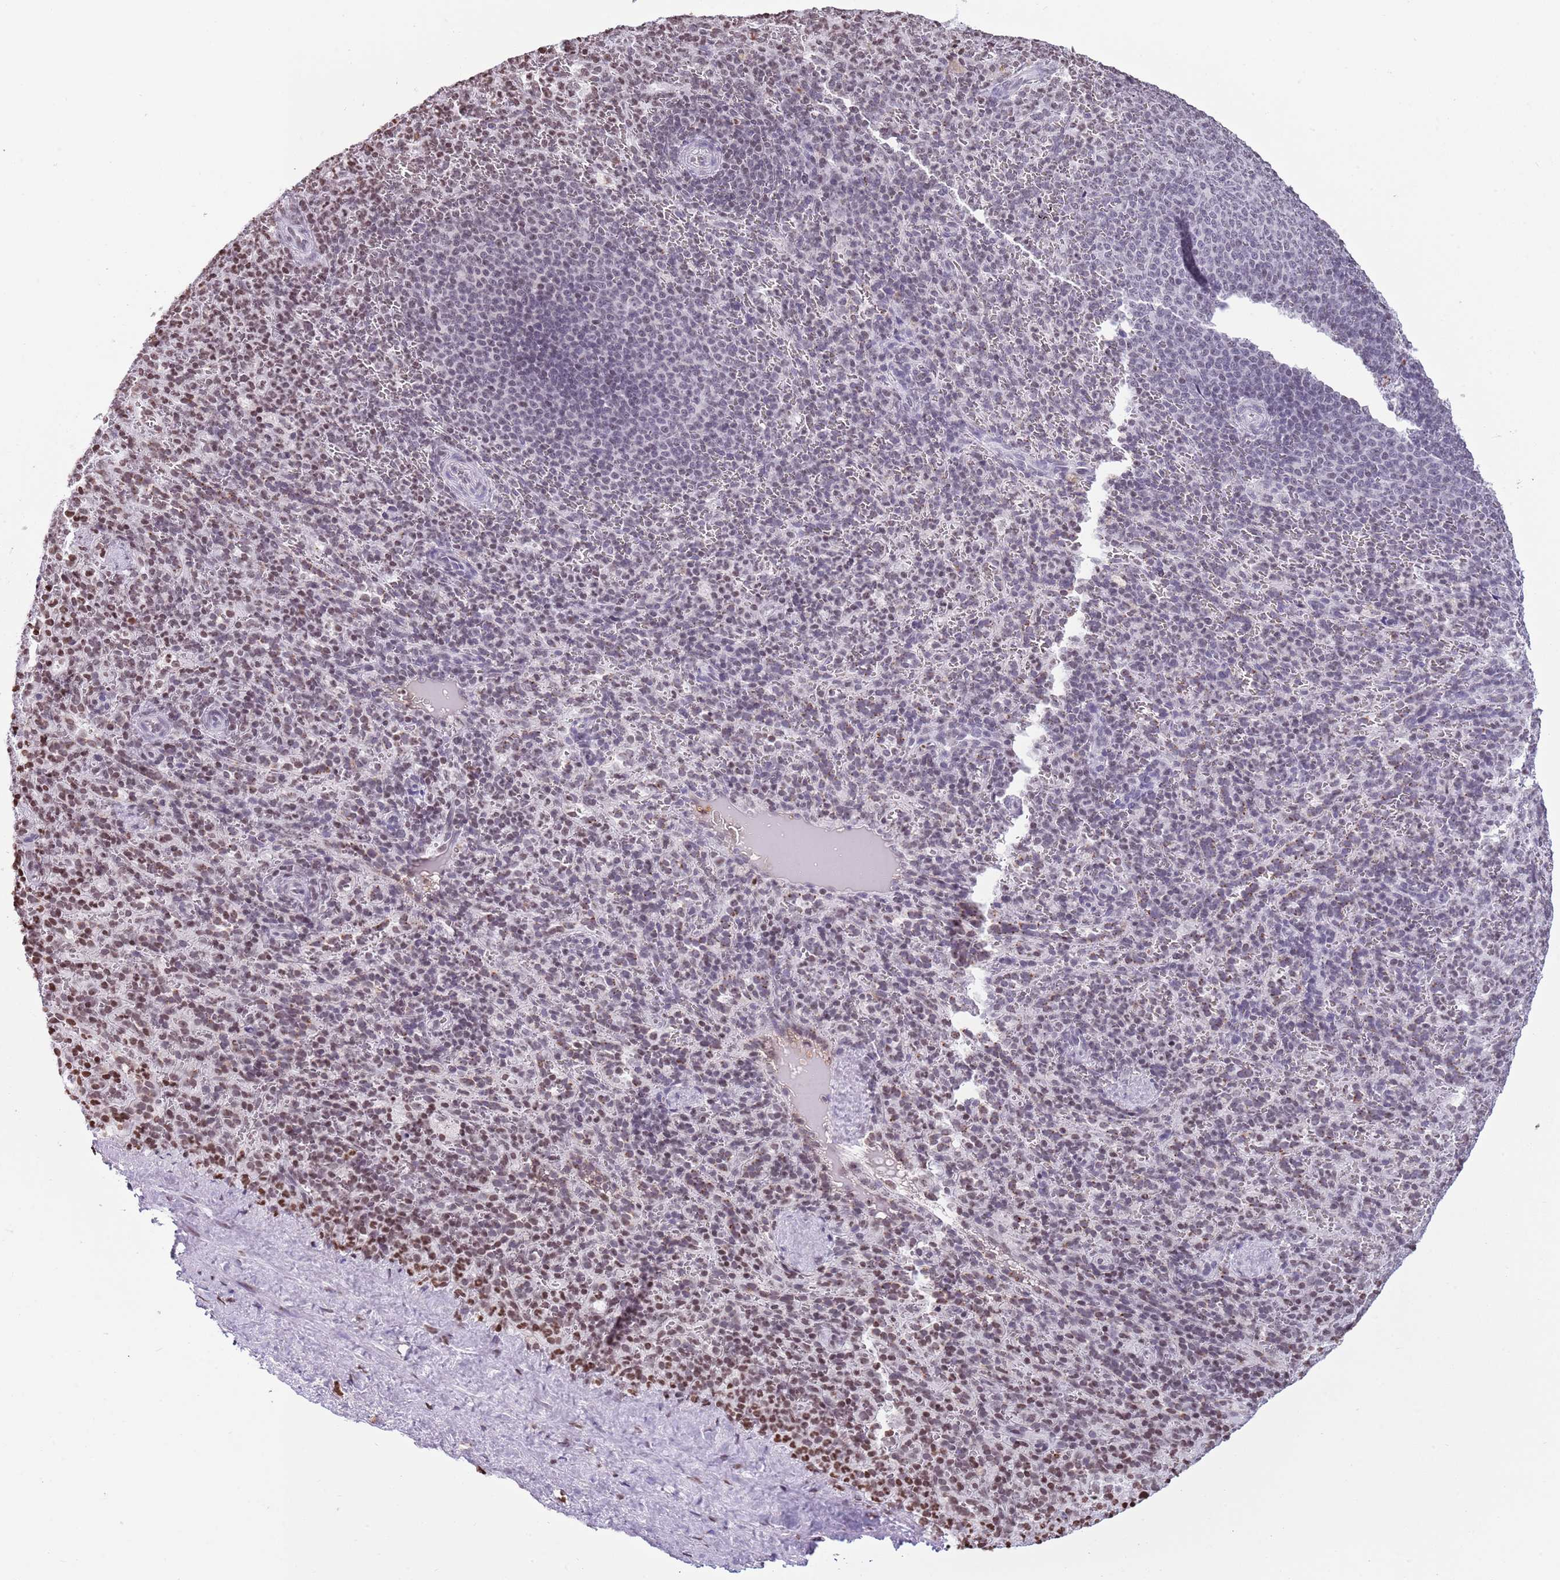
{"staining": {"intensity": "moderate", "quantity": "<25%", "location": "nuclear"}, "tissue": "spleen", "cell_type": "Cells in red pulp", "image_type": "normal", "snomed": [{"axis": "morphology", "description": "Normal tissue, NOS"}, {"axis": "topography", "description": "Spleen"}], "caption": "An image of human spleen stained for a protein shows moderate nuclear brown staining in cells in red pulp. The protein of interest is shown in brown color, while the nuclei are stained blue.", "gene": "KPNA3", "patient": {"sex": "female", "age": 21}}